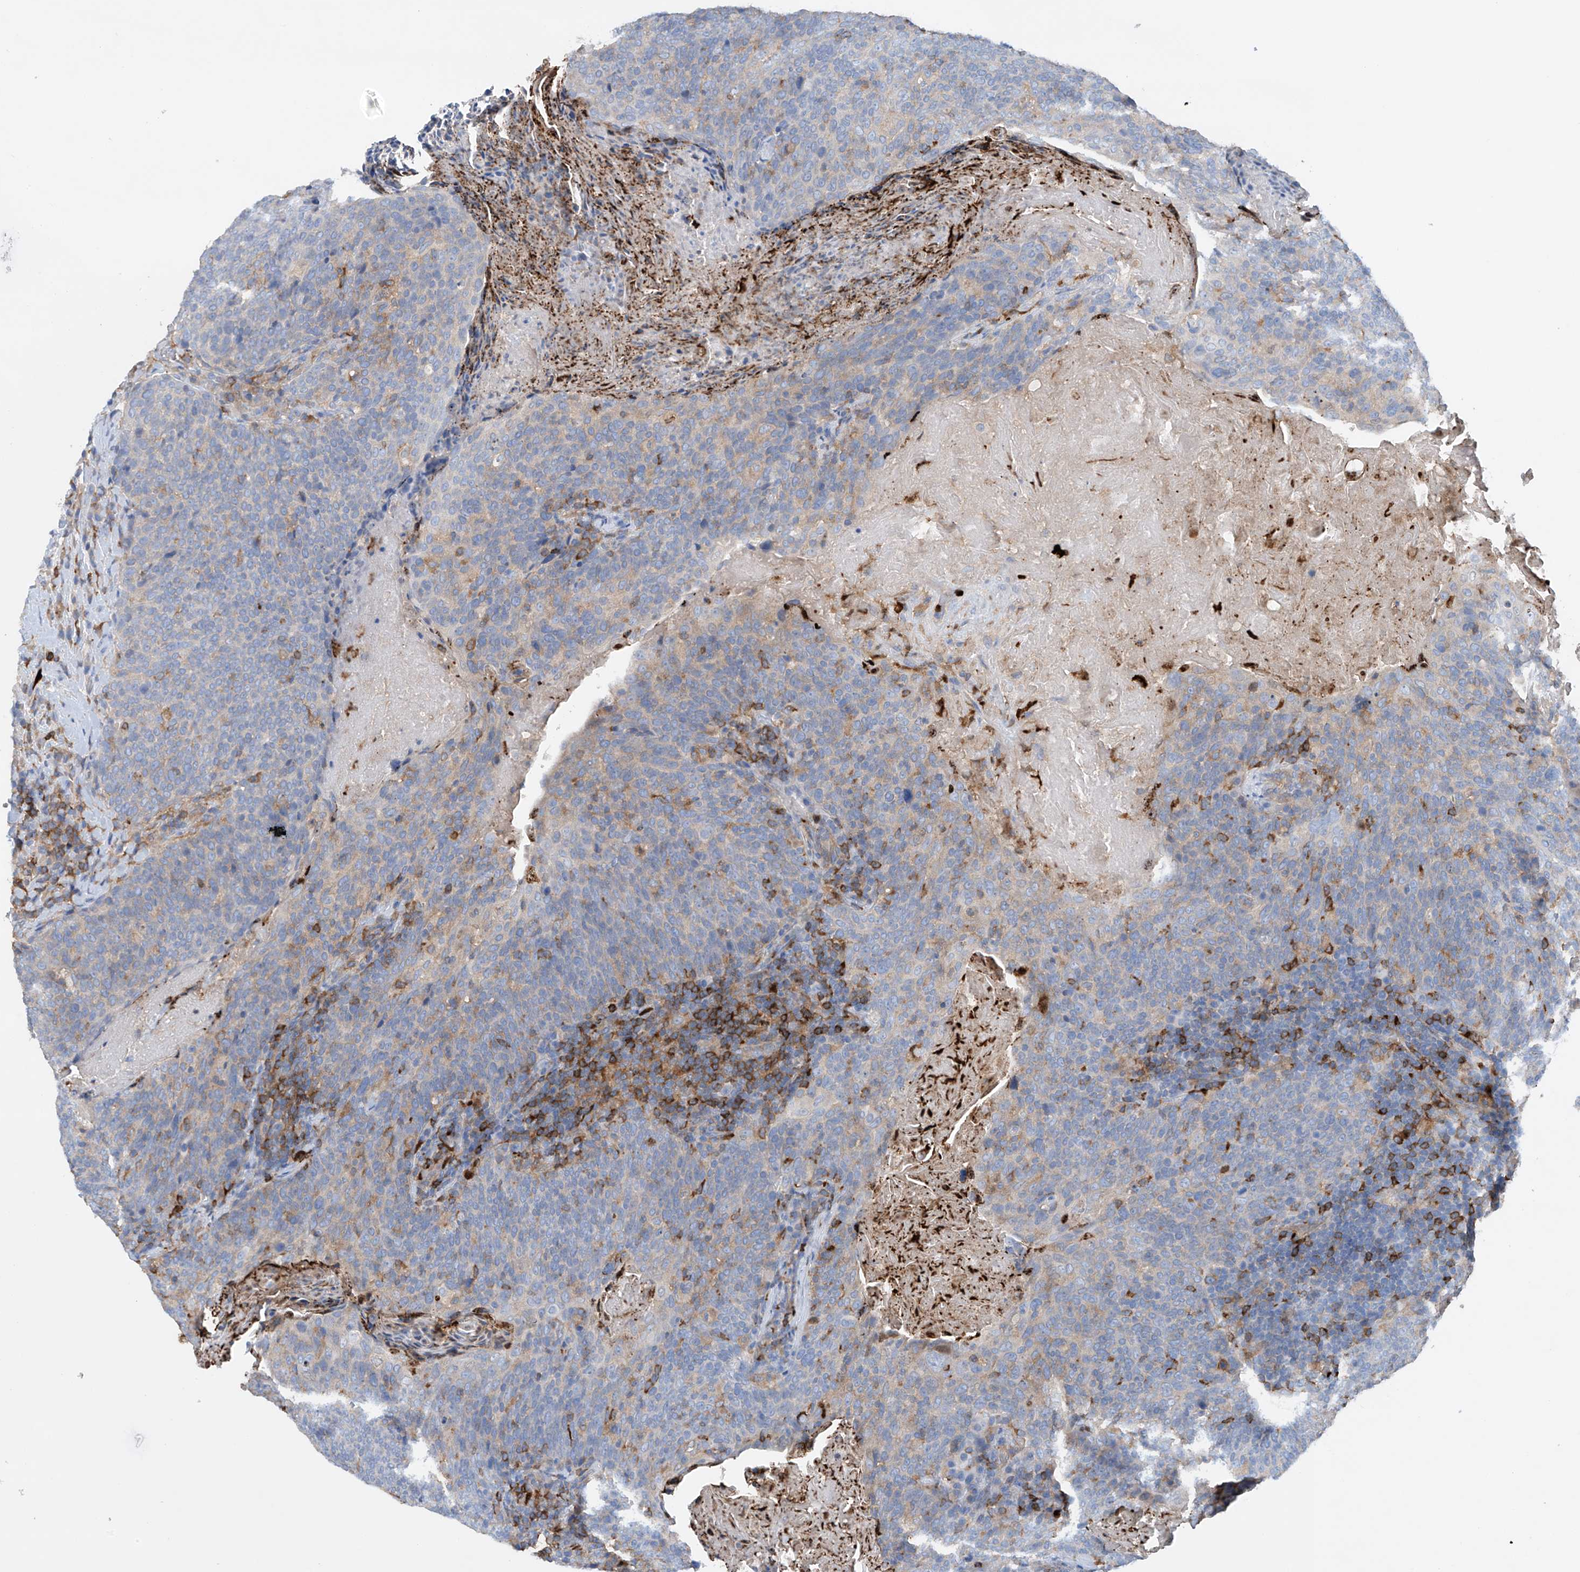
{"staining": {"intensity": "negative", "quantity": "none", "location": "none"}, "tissue": "head and neck cancer", "cell_type": "Tumor cells", "image_type": "cancer", "snomed": [{"axis": "morphology", "description": "Squamous cell carcinoma, NOS"}, {"axis": "morphology", "description": "Squamous cell carcinoma, metastatic, NOS"}, {"axis": "topography", "description": "Lymph node"}, {"axis": "topography", "description": "Head-Neck"}], "caption": "Immunohistochemical staining of head and neck metastatic squamous cell carcinoma reveals no significant expression in tumor cells.", "gene": "PHACTR2", "patient": {"sex": "male", "age": 62}}